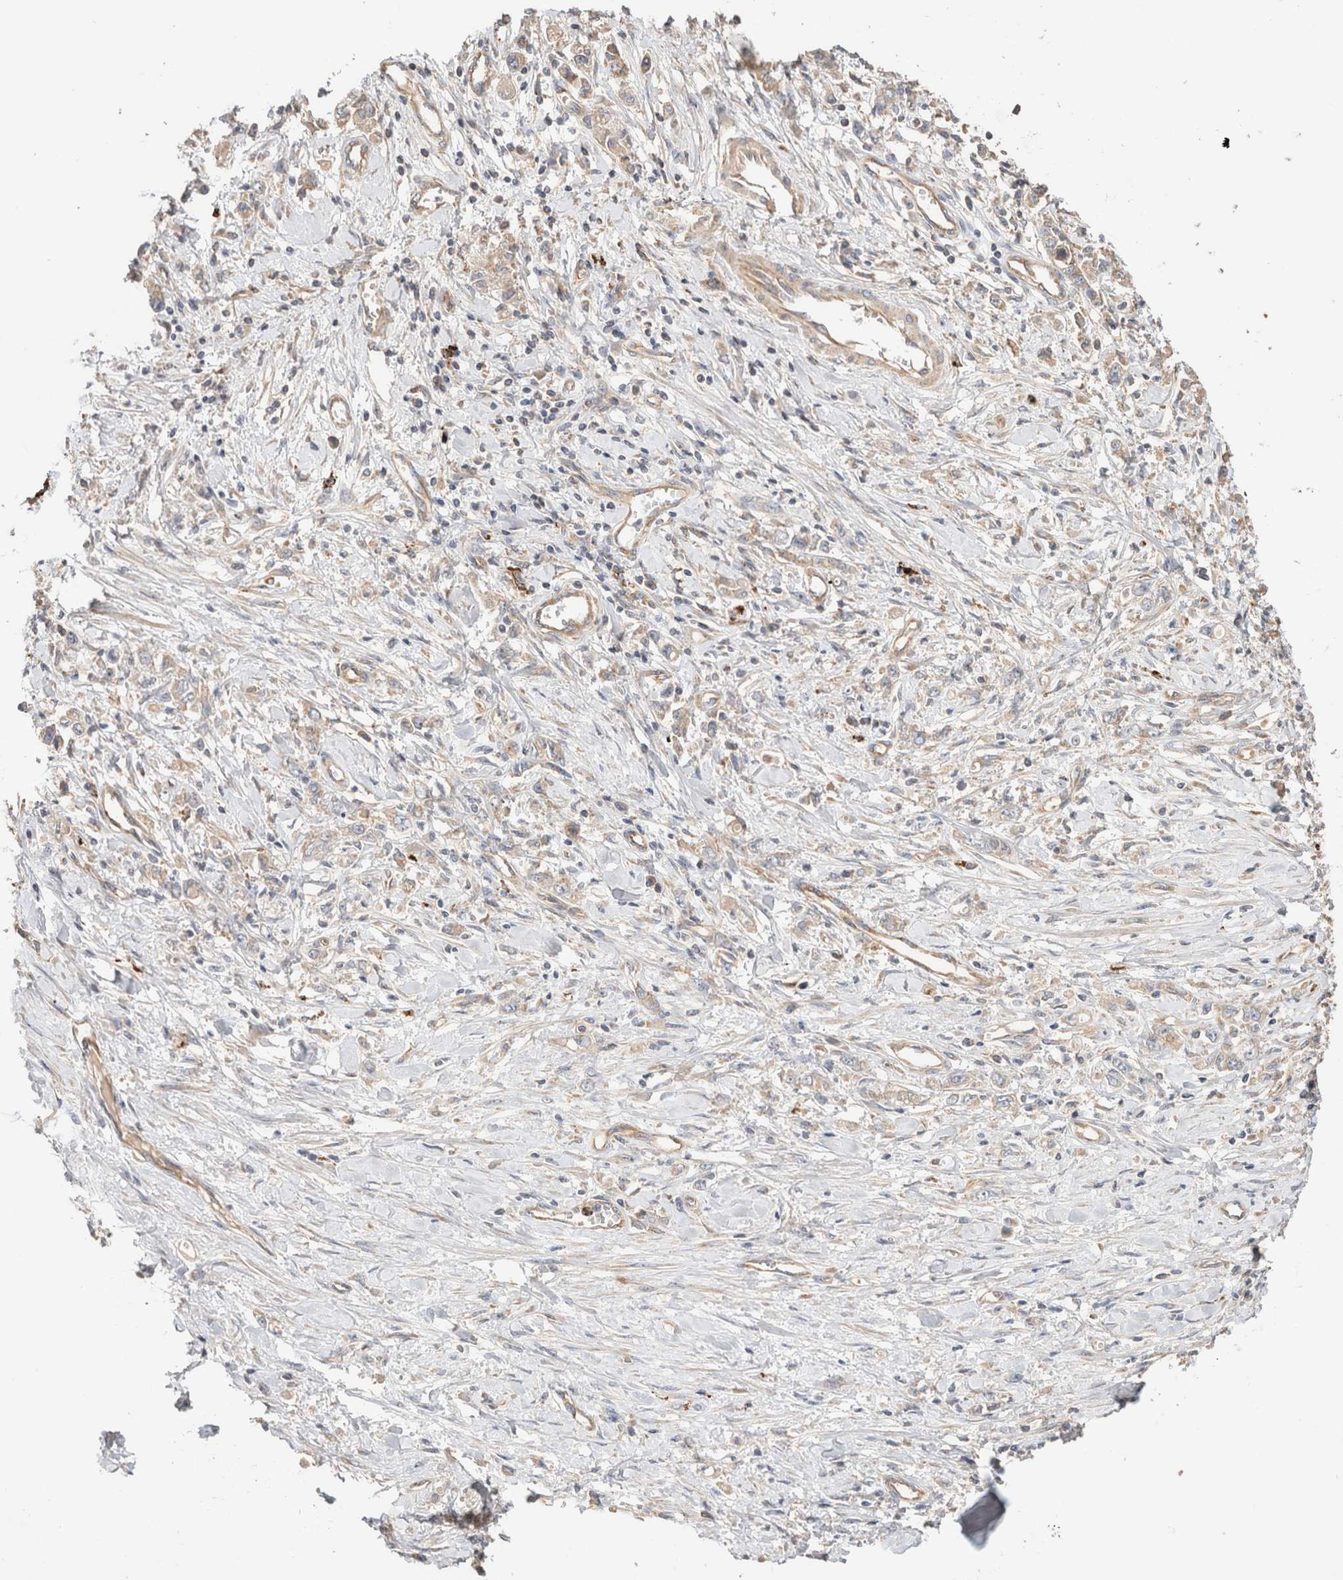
{"staining": {"intensity": "weak", "quantity": "25%-75%", "location": "cytoplasmic/membranous"}, "tissue": "stomach cancer", "cell_type": "Tumor cells", "image_type": "cancer", "snomed": [{"axis": "morphology", "description": "Adenocarcinoma, NOS"}, {"axis": "topography", "description": "Stomach"}], "caption": "The histopathology image displays a brown stain indicating the presence of a protein in the cytoplasmic/membranous of tumor cells in stomach adenocarcinoma. (brown staining indicates protein expression, while blue staining denotes nuclei).", "gene": "B3GNTL1", "patient": {"sex": "female", "age": 76}}